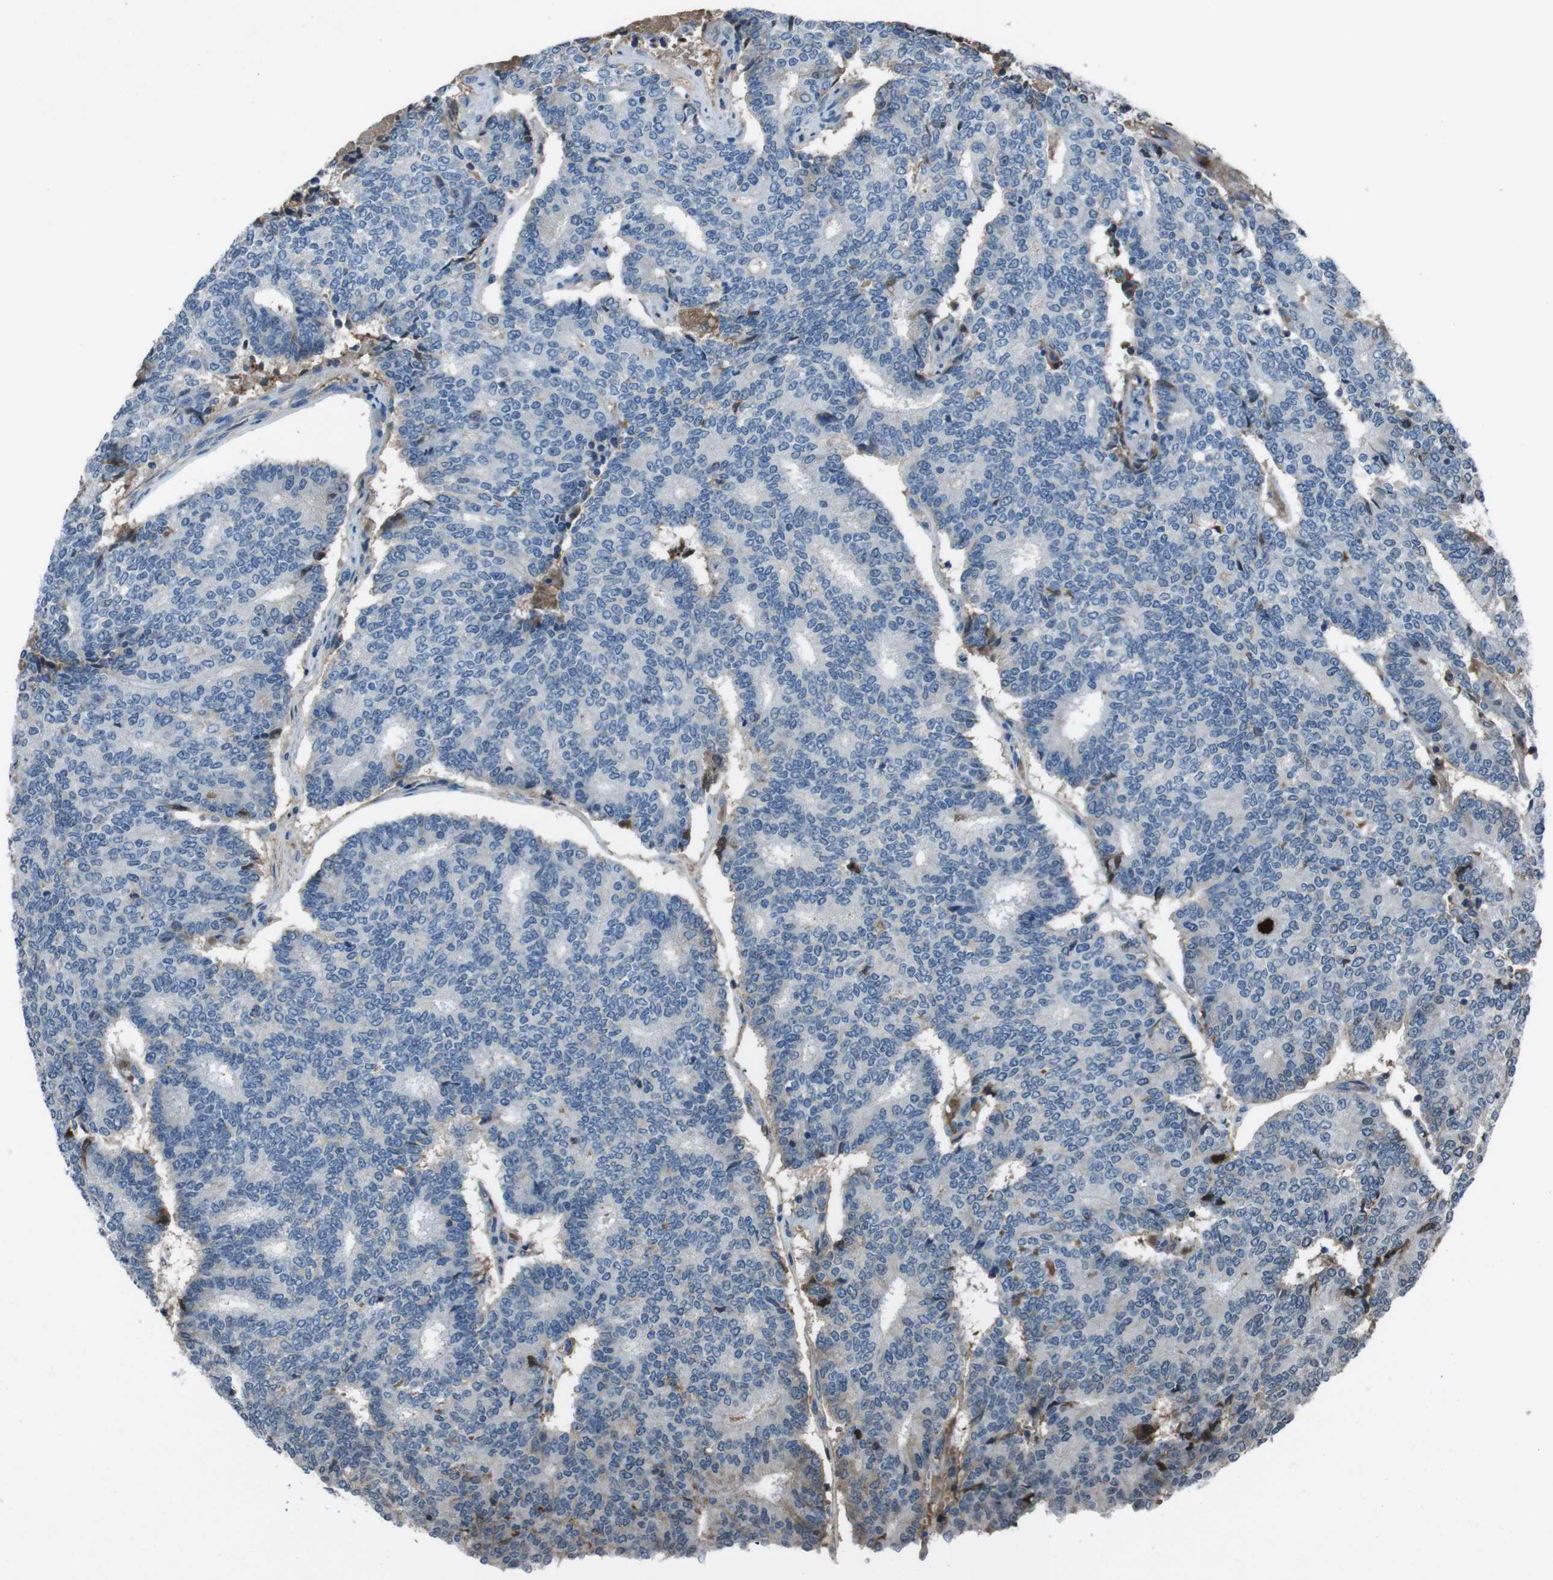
{"staining": {"intensity": "weak", "quantity": "<25%", "location": "cytoplasmic/membranous"}, "tissue": "prostate cancer", "cell_type": "Tumor cells", "image_type": "cancer", "snomed": [{"axis": "morphology", "description": "Normal tissue, NOS"}, {"axis": "morphology", "description": "Adenocarcinoma, High grade"}, {"axis": "topography", "description": "Prostate"}, {"axis": "topography", "description": "Seminal veicle"}], "caption": "Immunohistochemical staining of human high-grade adenocarcinoma (prostate) demonstrates no significant expression in tumor cells.", "gene": "UGT1A6", "patient": {"sex": "male", "age": 55}}